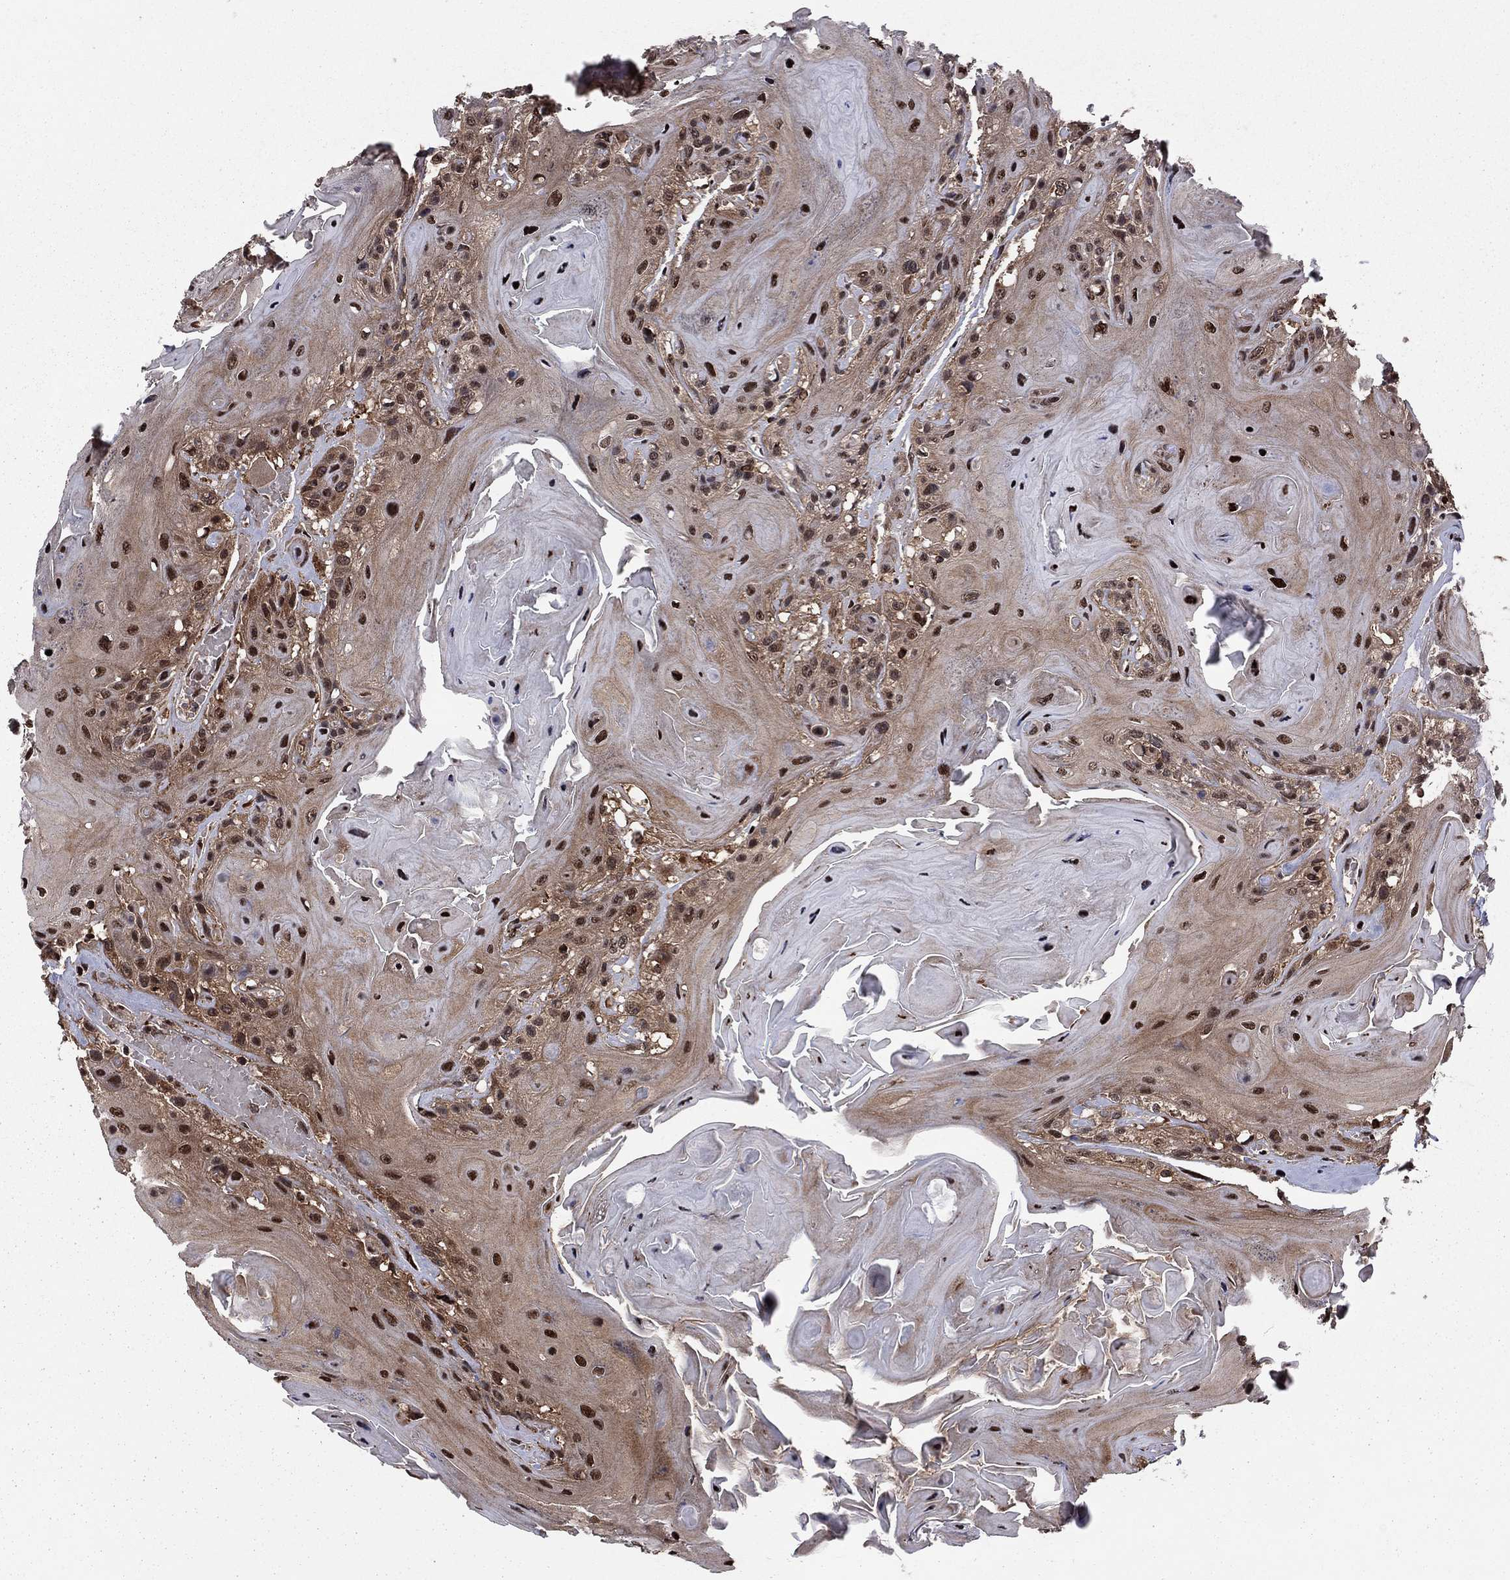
{"staining": {"intensity": "strong", "quantity": ">75%", "location": "nuclear"}, "tissue": "head and neck cancer", "cell_type": "Tumor cells", "image_type": "cancer", "snomed": [{"axis": "morphology", "description": "Squamous cell carcinoma, NOS"}, {"axis": "topography", "description": "Head-Neck"}], "caption": "The photomicrograph displays a brown stain indicating the presence of a protein in the nuclear of tumor cells in head and neck cancer.", "gene": "PSMD2", "patient": {"sex": "female", "age": 59}}